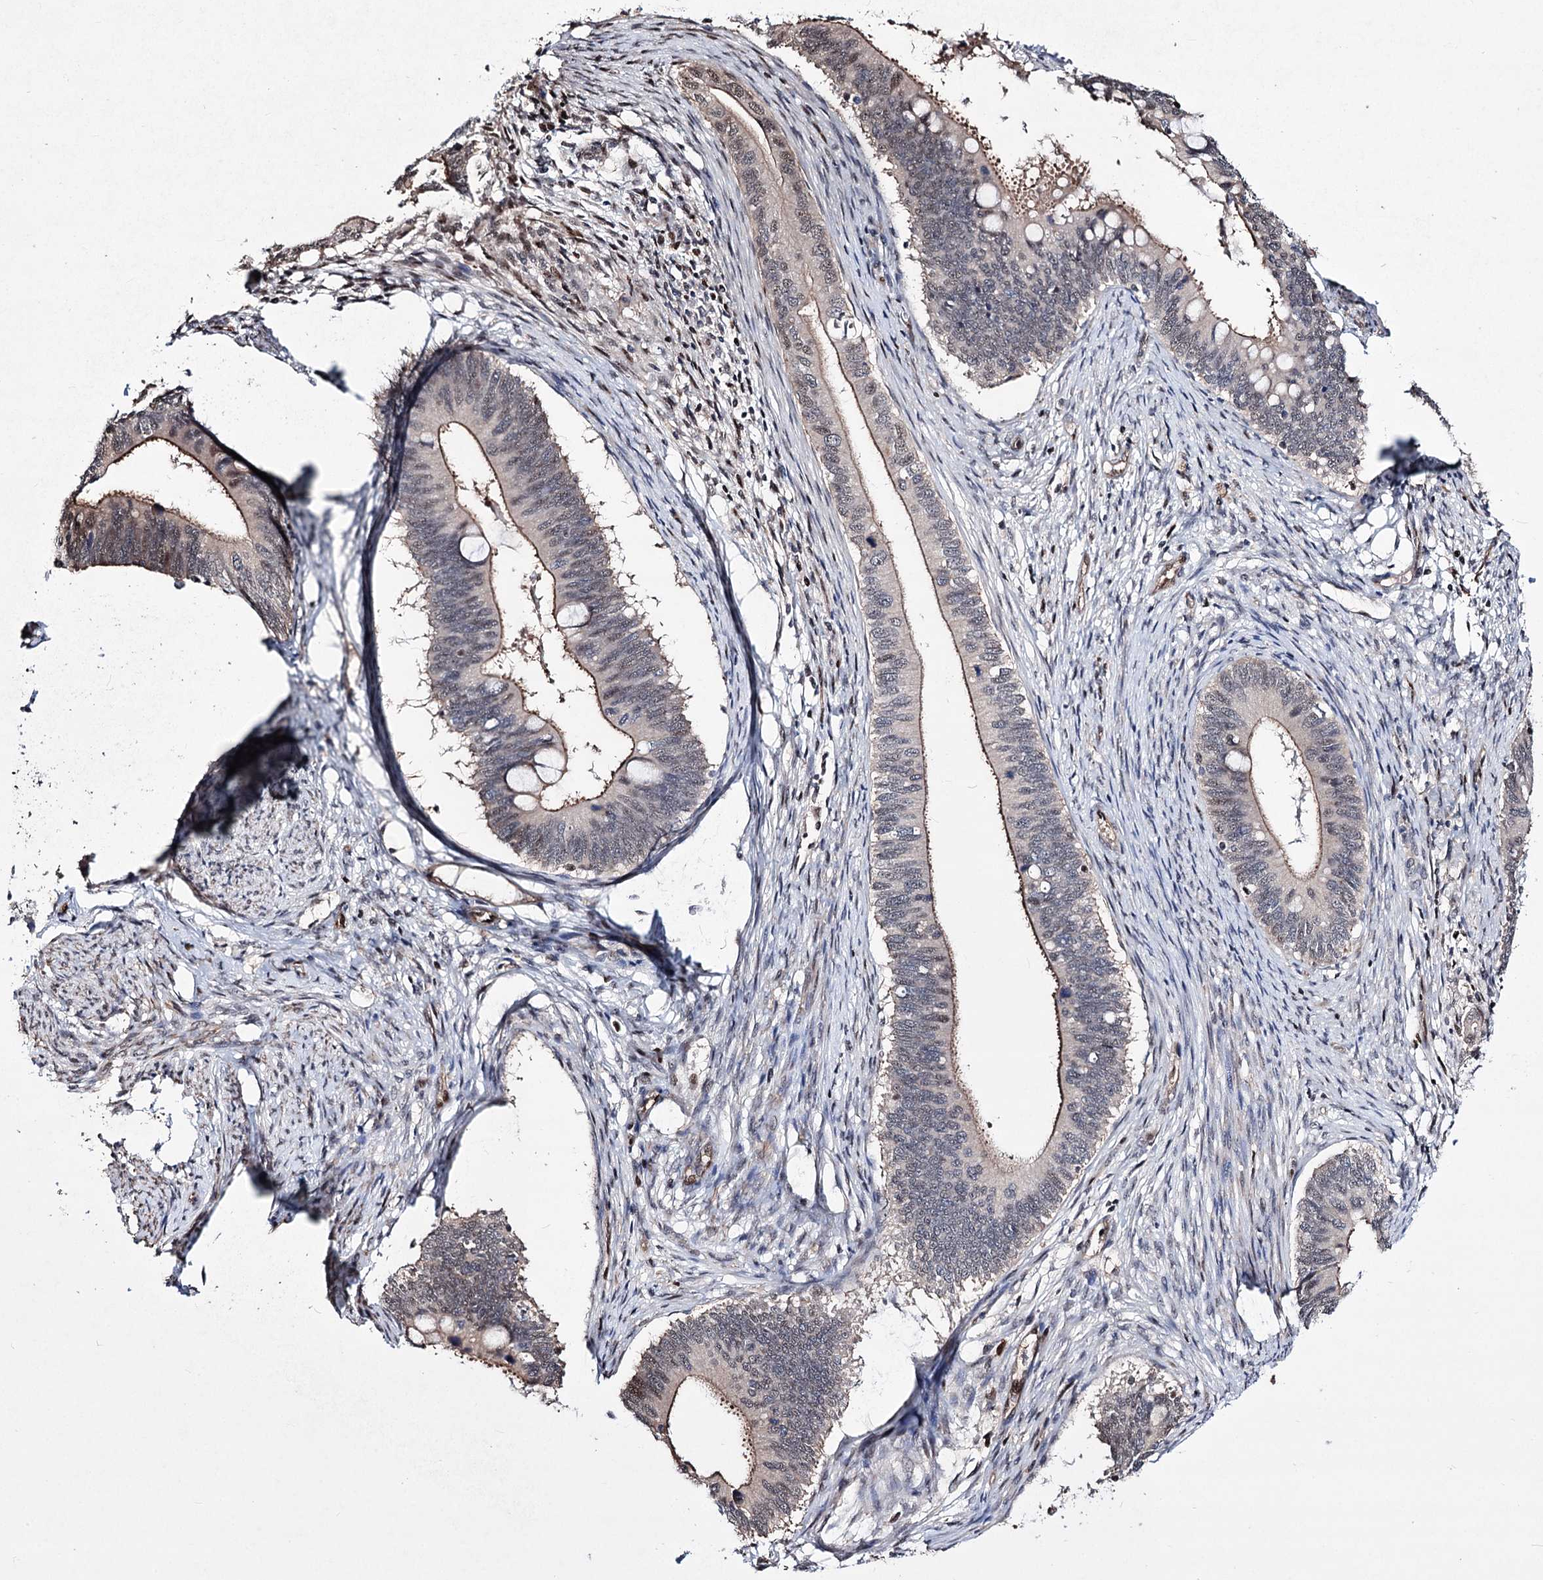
{"staining": {"intensity": "weak", "quantity": "<25%", "location": "cytoplasmic/membranous,nuclear"}, "tissue": "cervical cancer", "cell_type": "Tumor cells", "image_type": "cancer", "snomed": [{"axis": "morphology", "description": "Adenocarcinoma, NOS"}, {"axis": "topography", "description": "Cervix"}], "caption": "Histopathology image shows no protein staining in tumor cells of adenocarcinoma (cervical) tissue. Nuclei are stained in blue.", "gene": "CHMP7", "patient": {"sex": "female", "age": 42}}